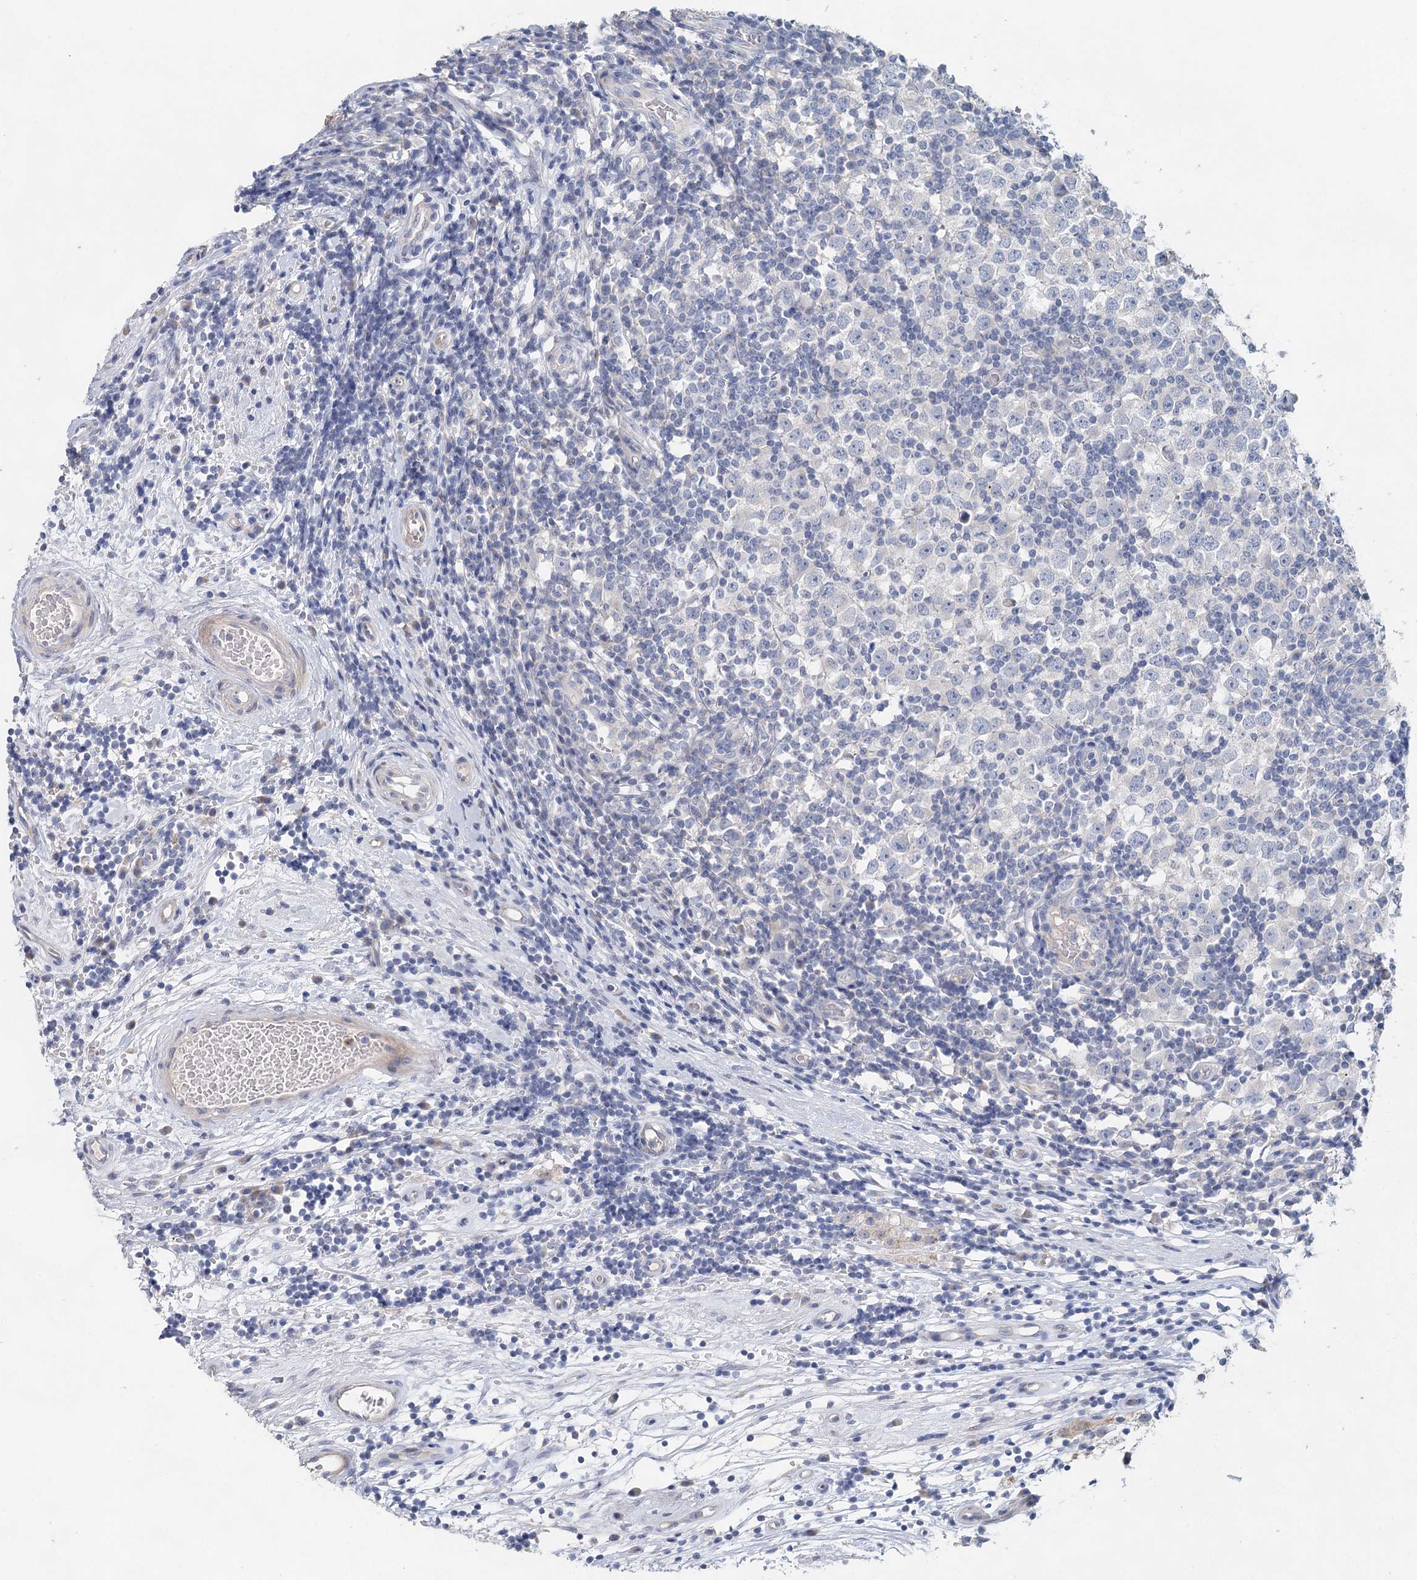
{"staining": {"intensity": "negative", "quantity": "none", "location": "none"}, "tissue": "testis cancer", "cell_type": "Tumor cells", "image_type": "cancer", "snomed": [{"axis": "morphology", "description": "Seminoma, NOS"}, {"axis": "topography", "description": "Testis"}], "caption": "This is an immunohistochemistry (IHC) photomicrograph of testis cancer. There is no expression in tumor cells.", "gene": "MYL6B", "patient": {"sex": "male", "age": 65}}